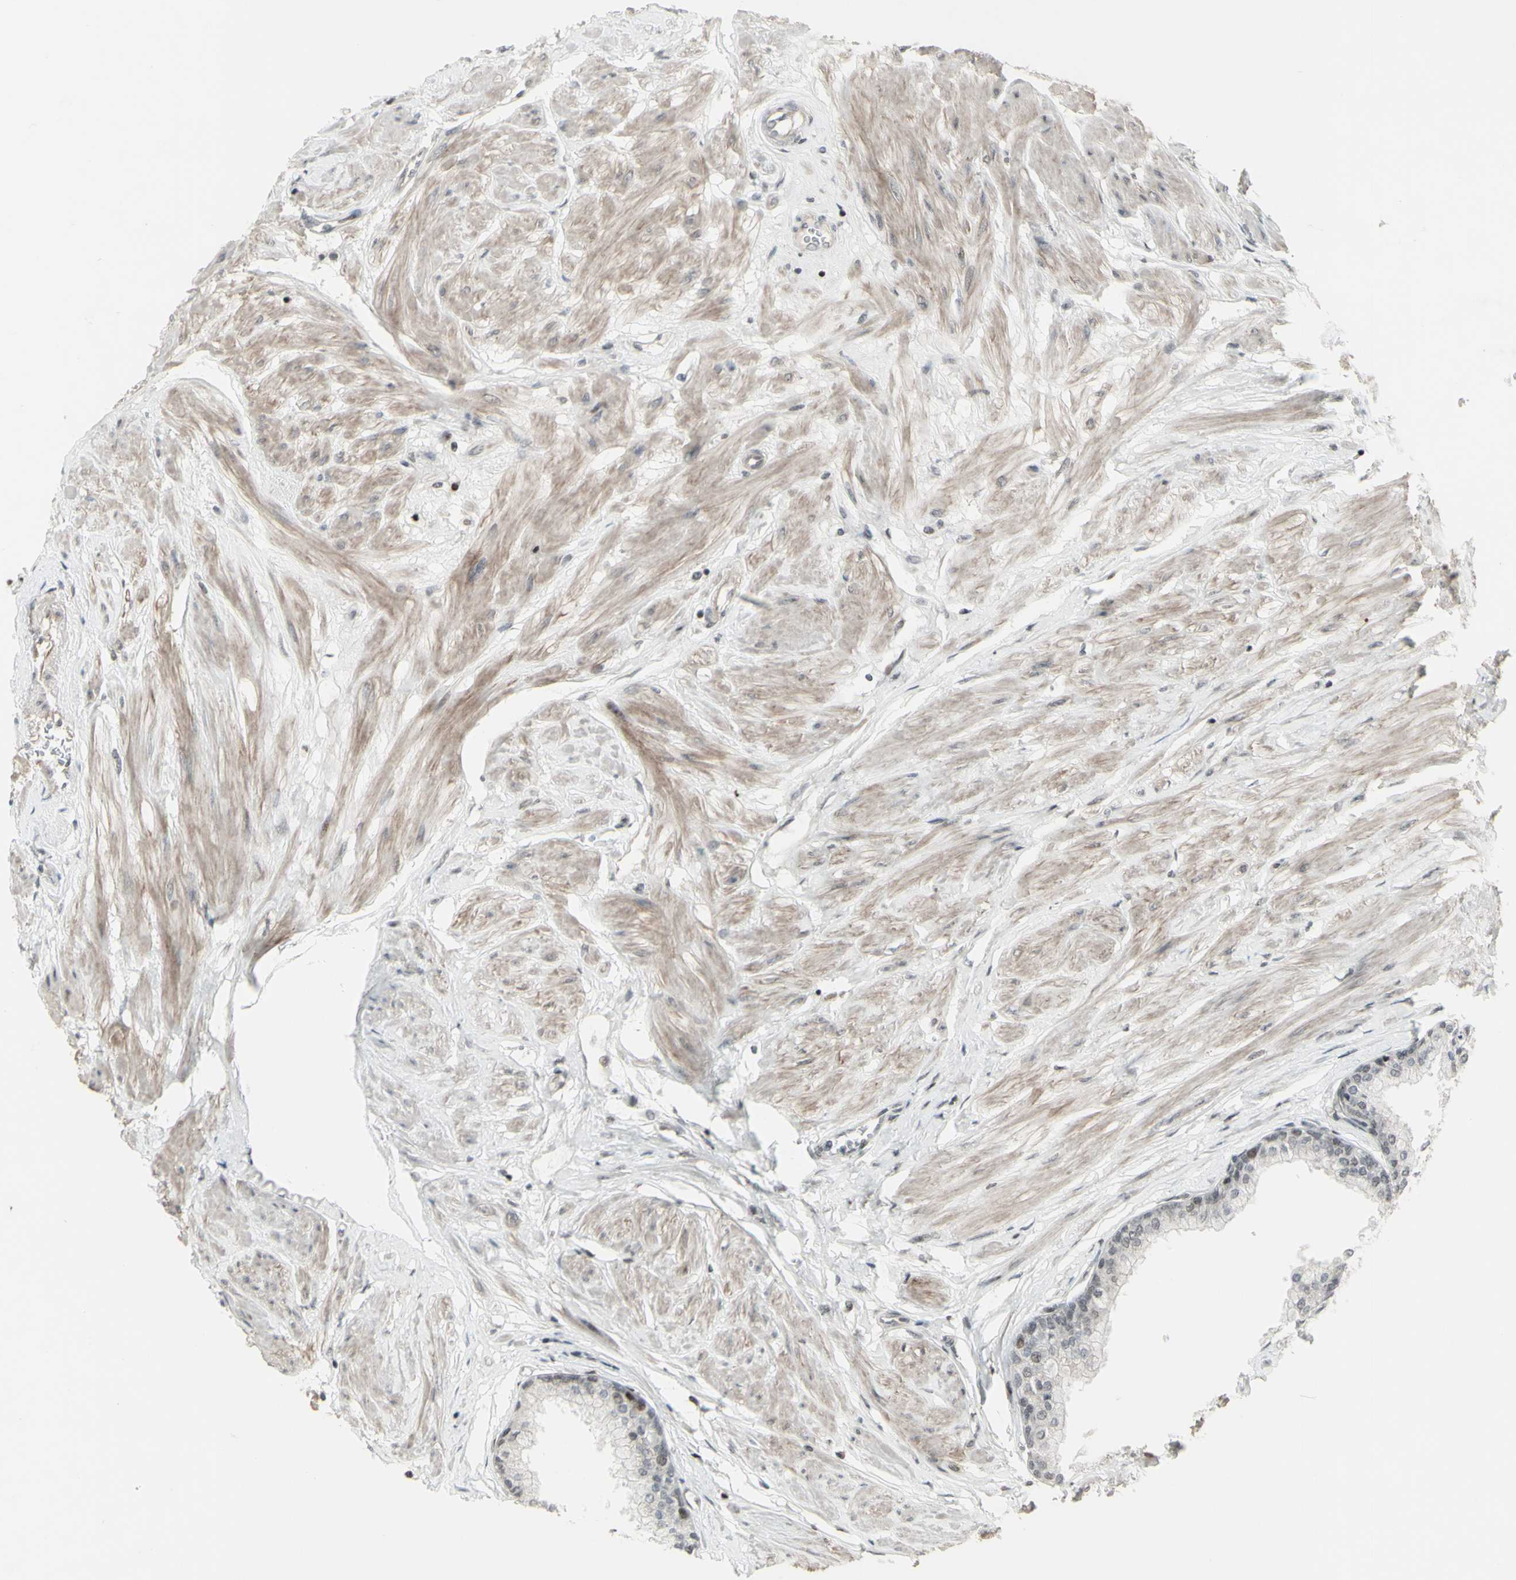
{"staining": {"intensity": "weak", "quantity": "<25%", "location": "nuclear"}, "tissue": "prostate", "cell_type": "Glandular cells", "image_type": "normal", "snomed": [{"axis": "morphology", "description": "Normal tissue, NOS"}, {"axis": "topography", "description": "Prostate"}, {"axis": "topography", "description": "Seminal veicle"}], "caption": "Glandular cells are negative for protein expression in unremarkable human prostate. Nuclei are stained in blue.", "gene": "SUPT6H", "patient": {"sex": "male", "age": 60}}